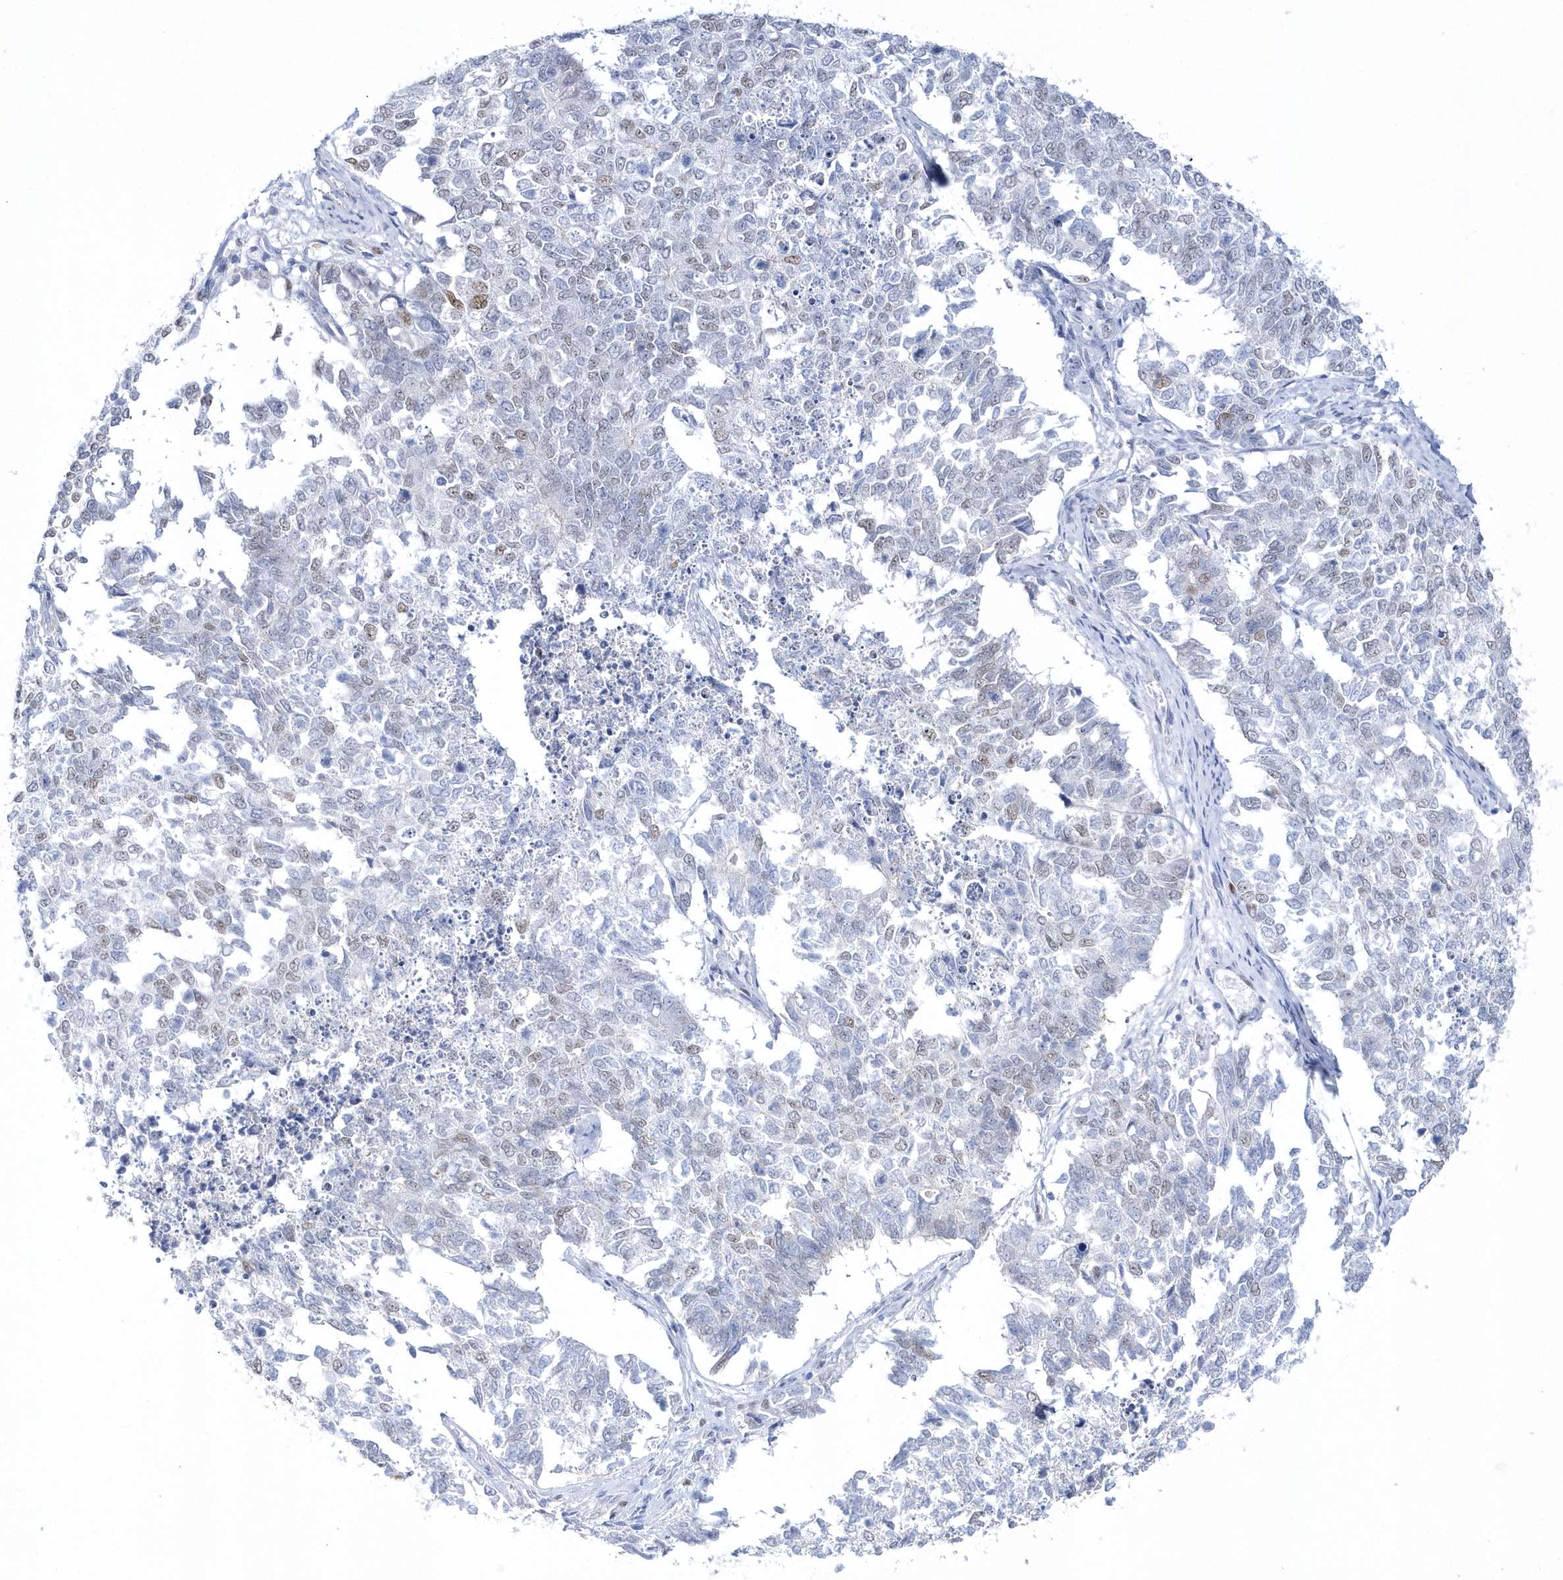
{"staining": {"intensity": "weak", "quantity": "<25%", "location": "nuclear"}, "tissue": "cervical cancer", "cell_type": "Tumor cells", "image_type": "cancer", "snomed": [{"axis": "morphology", "description": "Squamous cell carcinoma, NOS"}, {"axis": "topography", "description": "Cervix"}], "caption": "Cervical cancer (squamous cell carcinoma) stained for a protein using IHC shows no positivity tumor cells.", "gene": "TMCO6", "patient": {"sex": "female", "age": 63}}